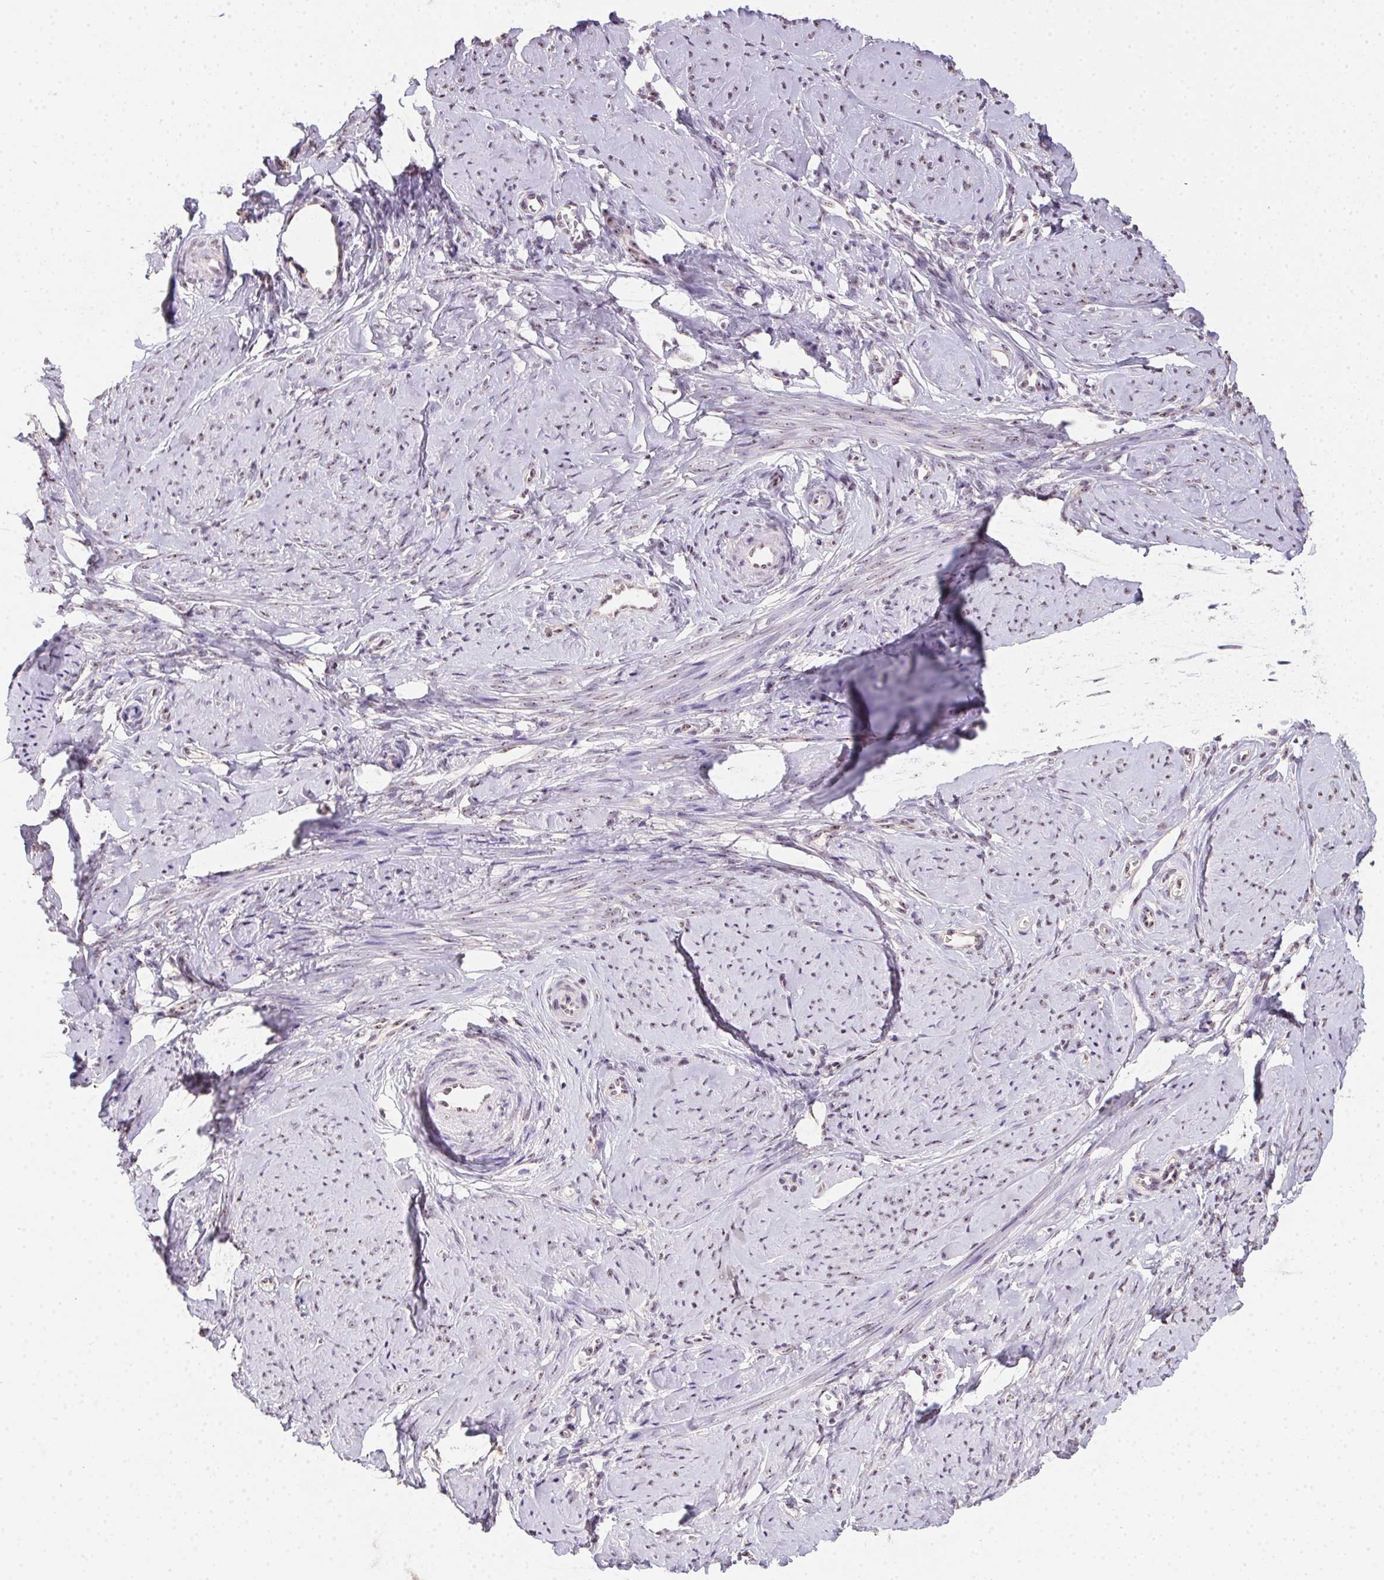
{"staining": {"intensity": "weak", "quantity": "<25%", "location": "nuclear"}, "tissue": "smooth muscle", "cell_type": "Smooth muscle cells", "image_type": "normal", "snomed": [{"axis": "morphology", "description": "Normal tissue, NOS"}, {"axis": "topography", "description": "Smooth muscle"}], "caption": "Image shows no significant protein staining in smooth muscle cells of benign smooth muscle. (DAB immunohistochemistry (IHC), high magnification).", "gene": "BATF2", "patient": {"sex": "female", "age": 48}}